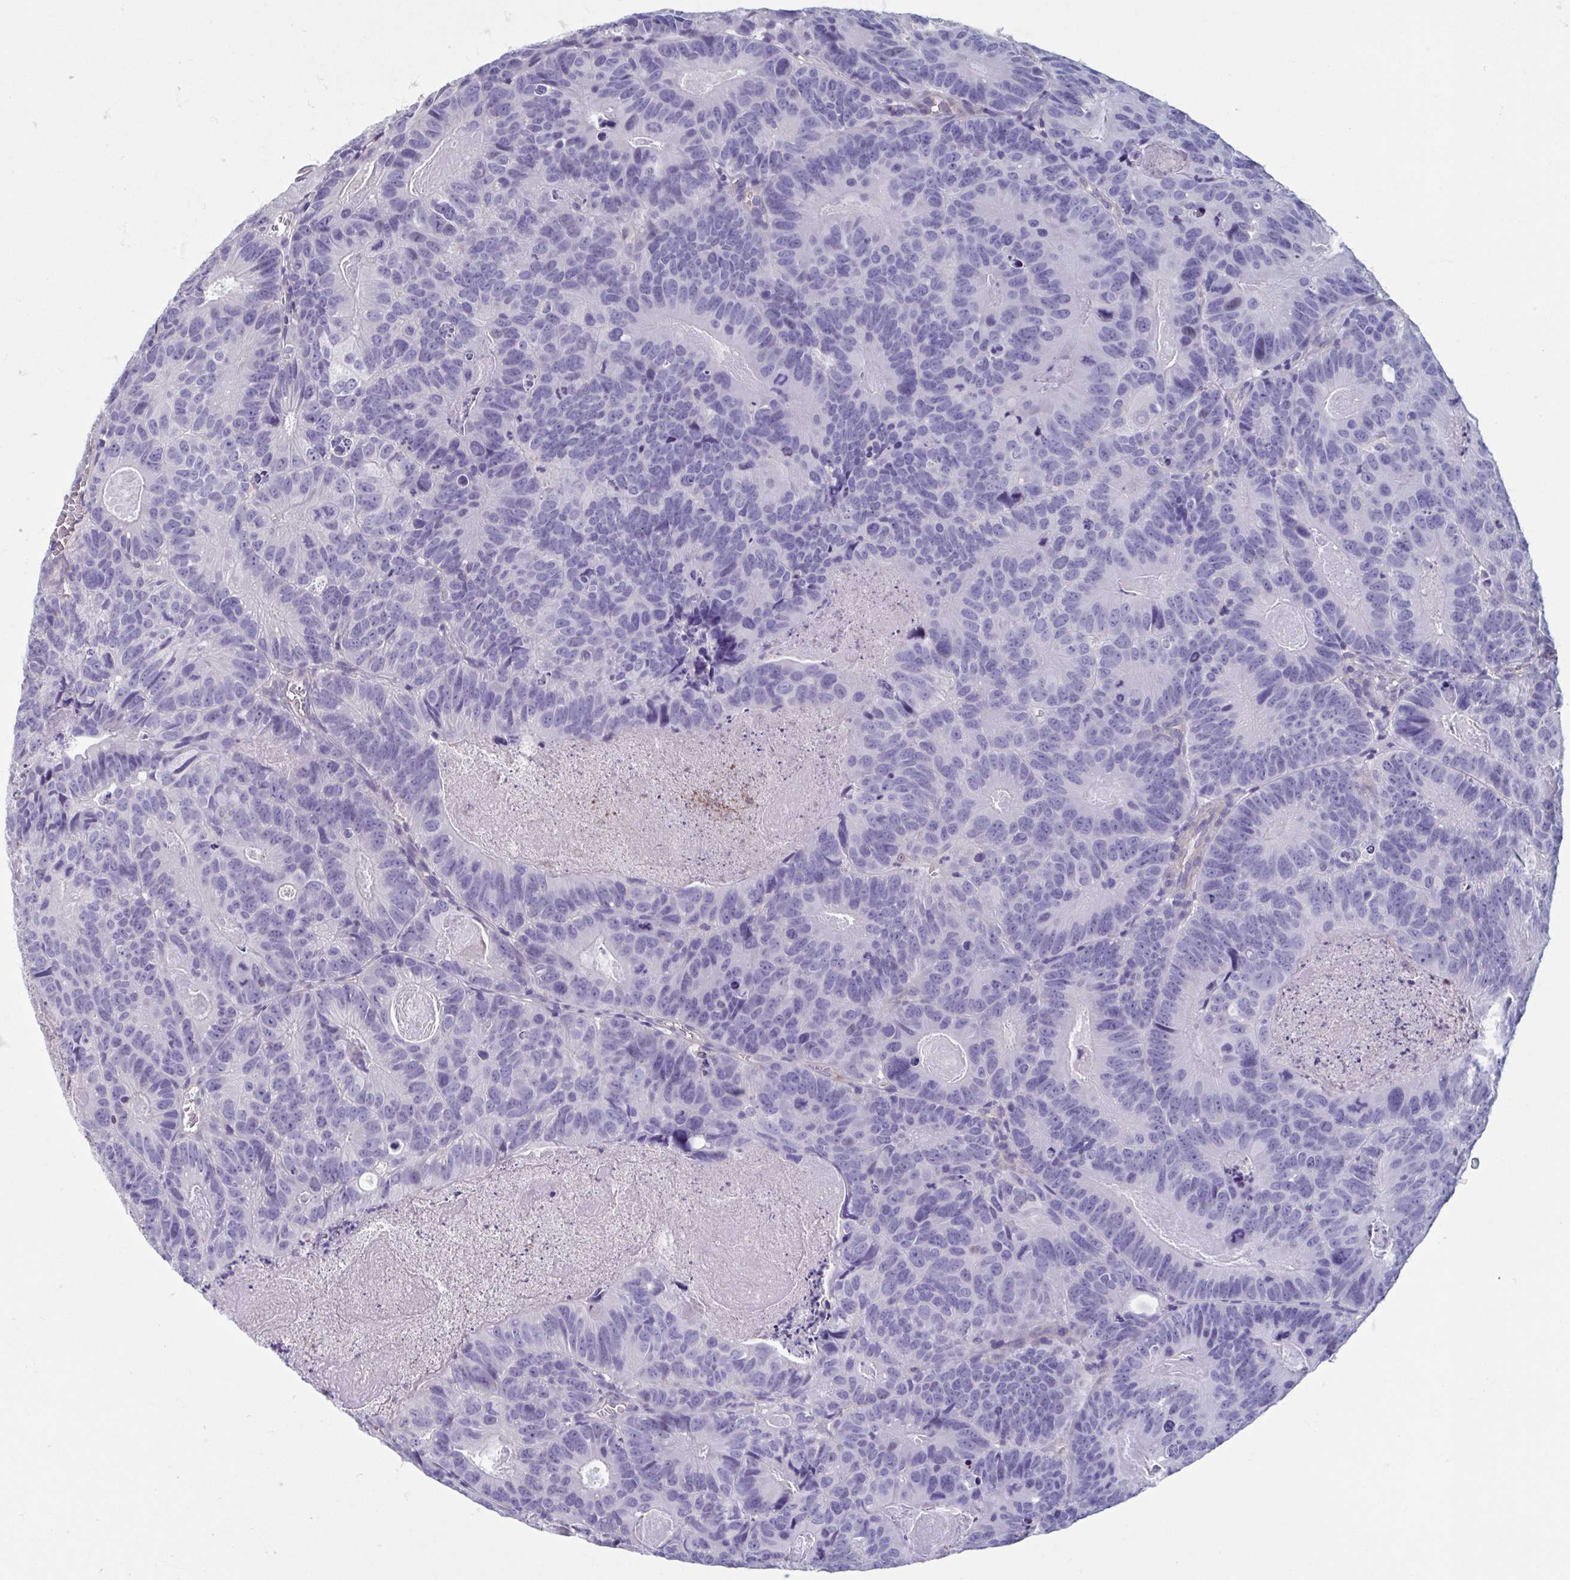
{"staining": {"intensity": "negative", "quantity": "none", "location": "none"}, "tissue": "head and neck cancer", "cell_type": "Tumor cells", "image_type": "cancer", "snomed": [{"axis": "morphology", "description": "Adenocarcinoma, NOS"}, {"axis": "topography", "description": "Head-Neck"}], "caption": "Immunohistochemistry (IHC) micrograph of human head and neck cancer stained for a protein (brown), which exhibits no expression in tumor cells.", "gene": "MORC4", "patient": {"sex": "male", "age": 62}}